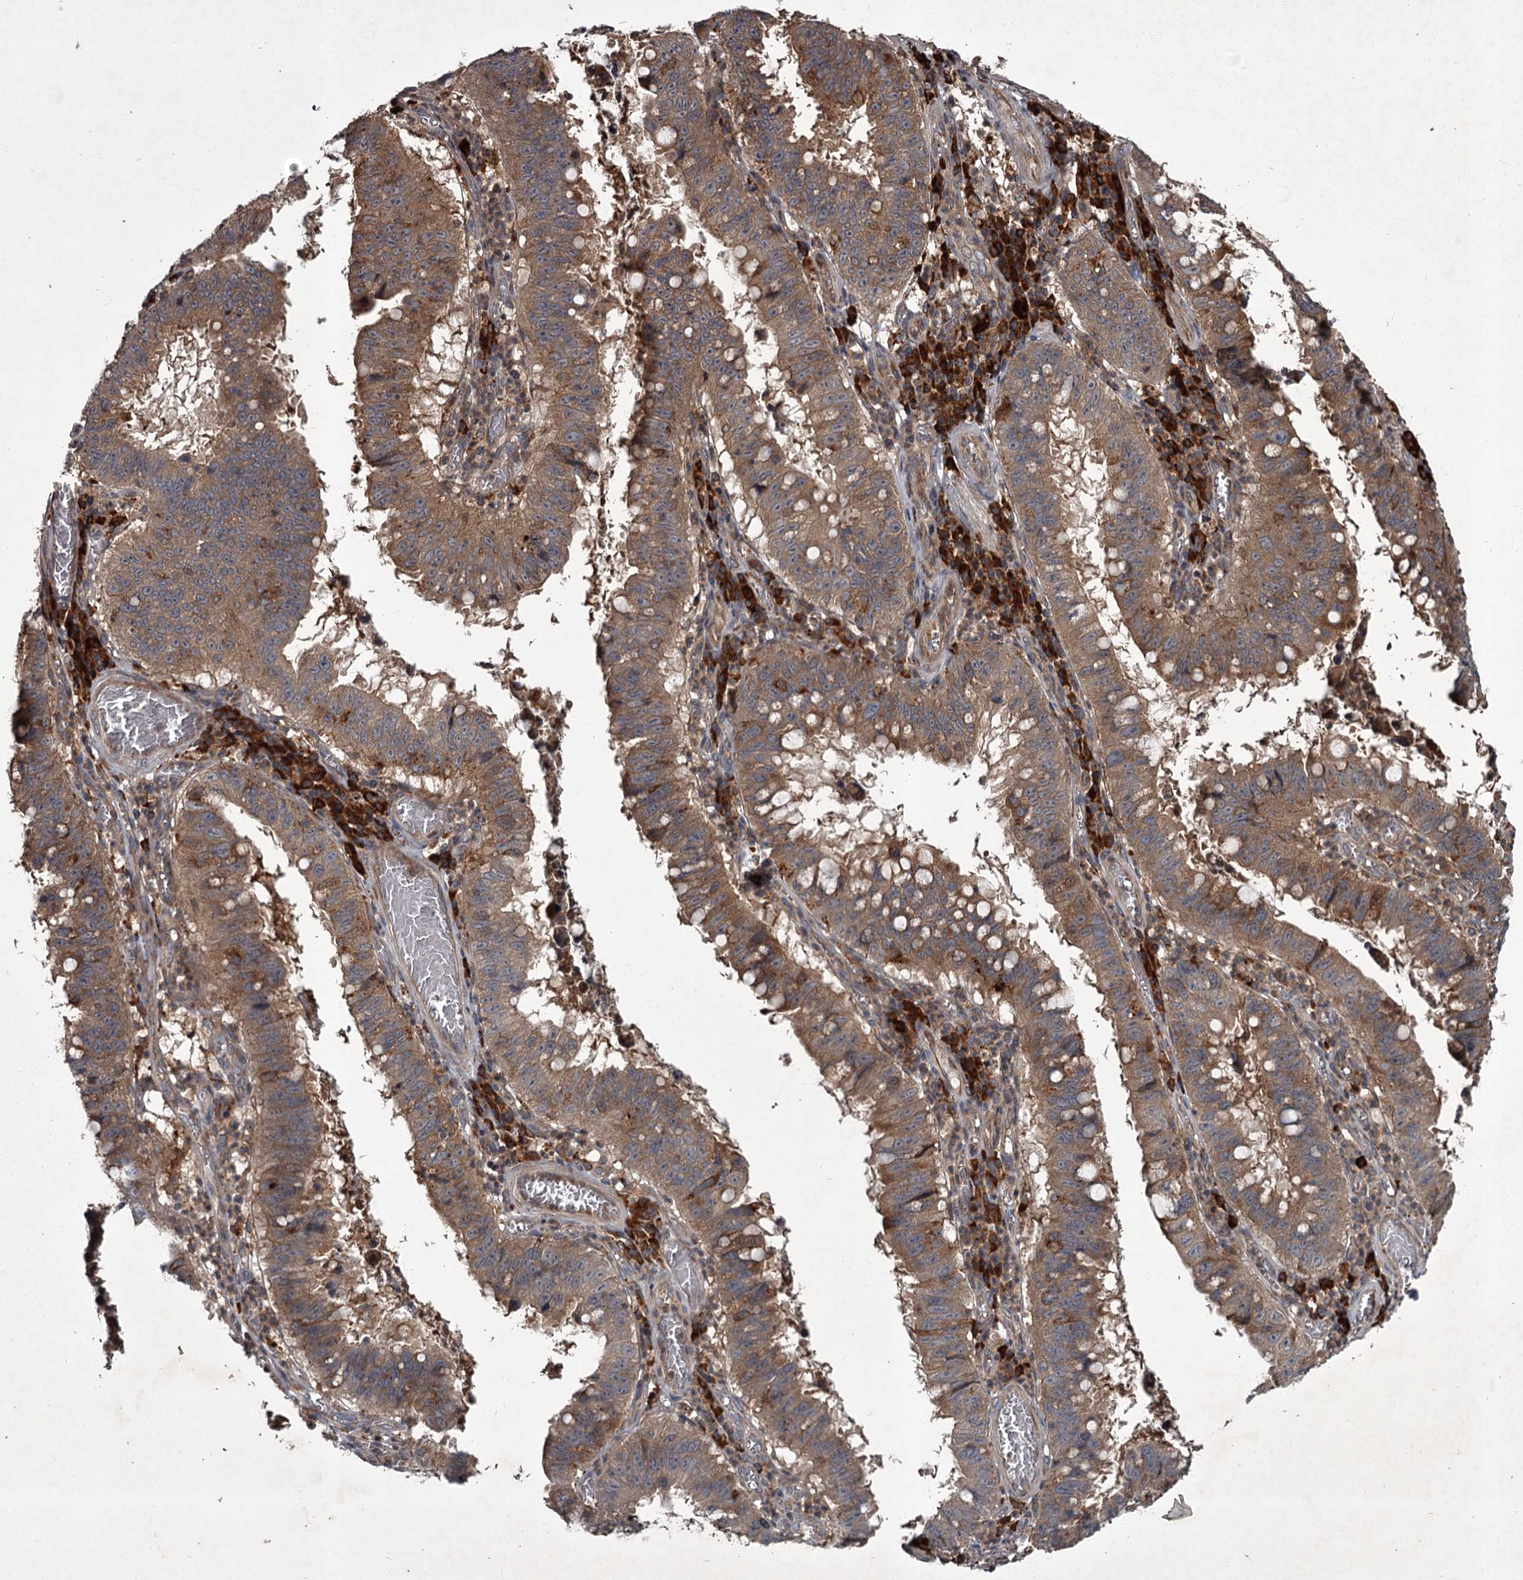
{"staining": {"intensity": "moderate", "quantity": ">75%", "location": "cytoplasmic/membranous"}, "tissue": "stomach cancer", "cell_type": "Tumor cells", "image_type": "cancer", "snomed": [{"axis": "morphology", "description": "Adenocarcinoma, NOS"}, {"axis": "topography", "description": "Stomach"}], "caption": "This histopathology image exhibits immunohistochemistry staining of stomach cancer, with medium moderate cytoplasmic/membranous staining in about >75% of tumor cells.", "gene": "UNC93B1", "patient": {"sex": "male", "age": 59}}